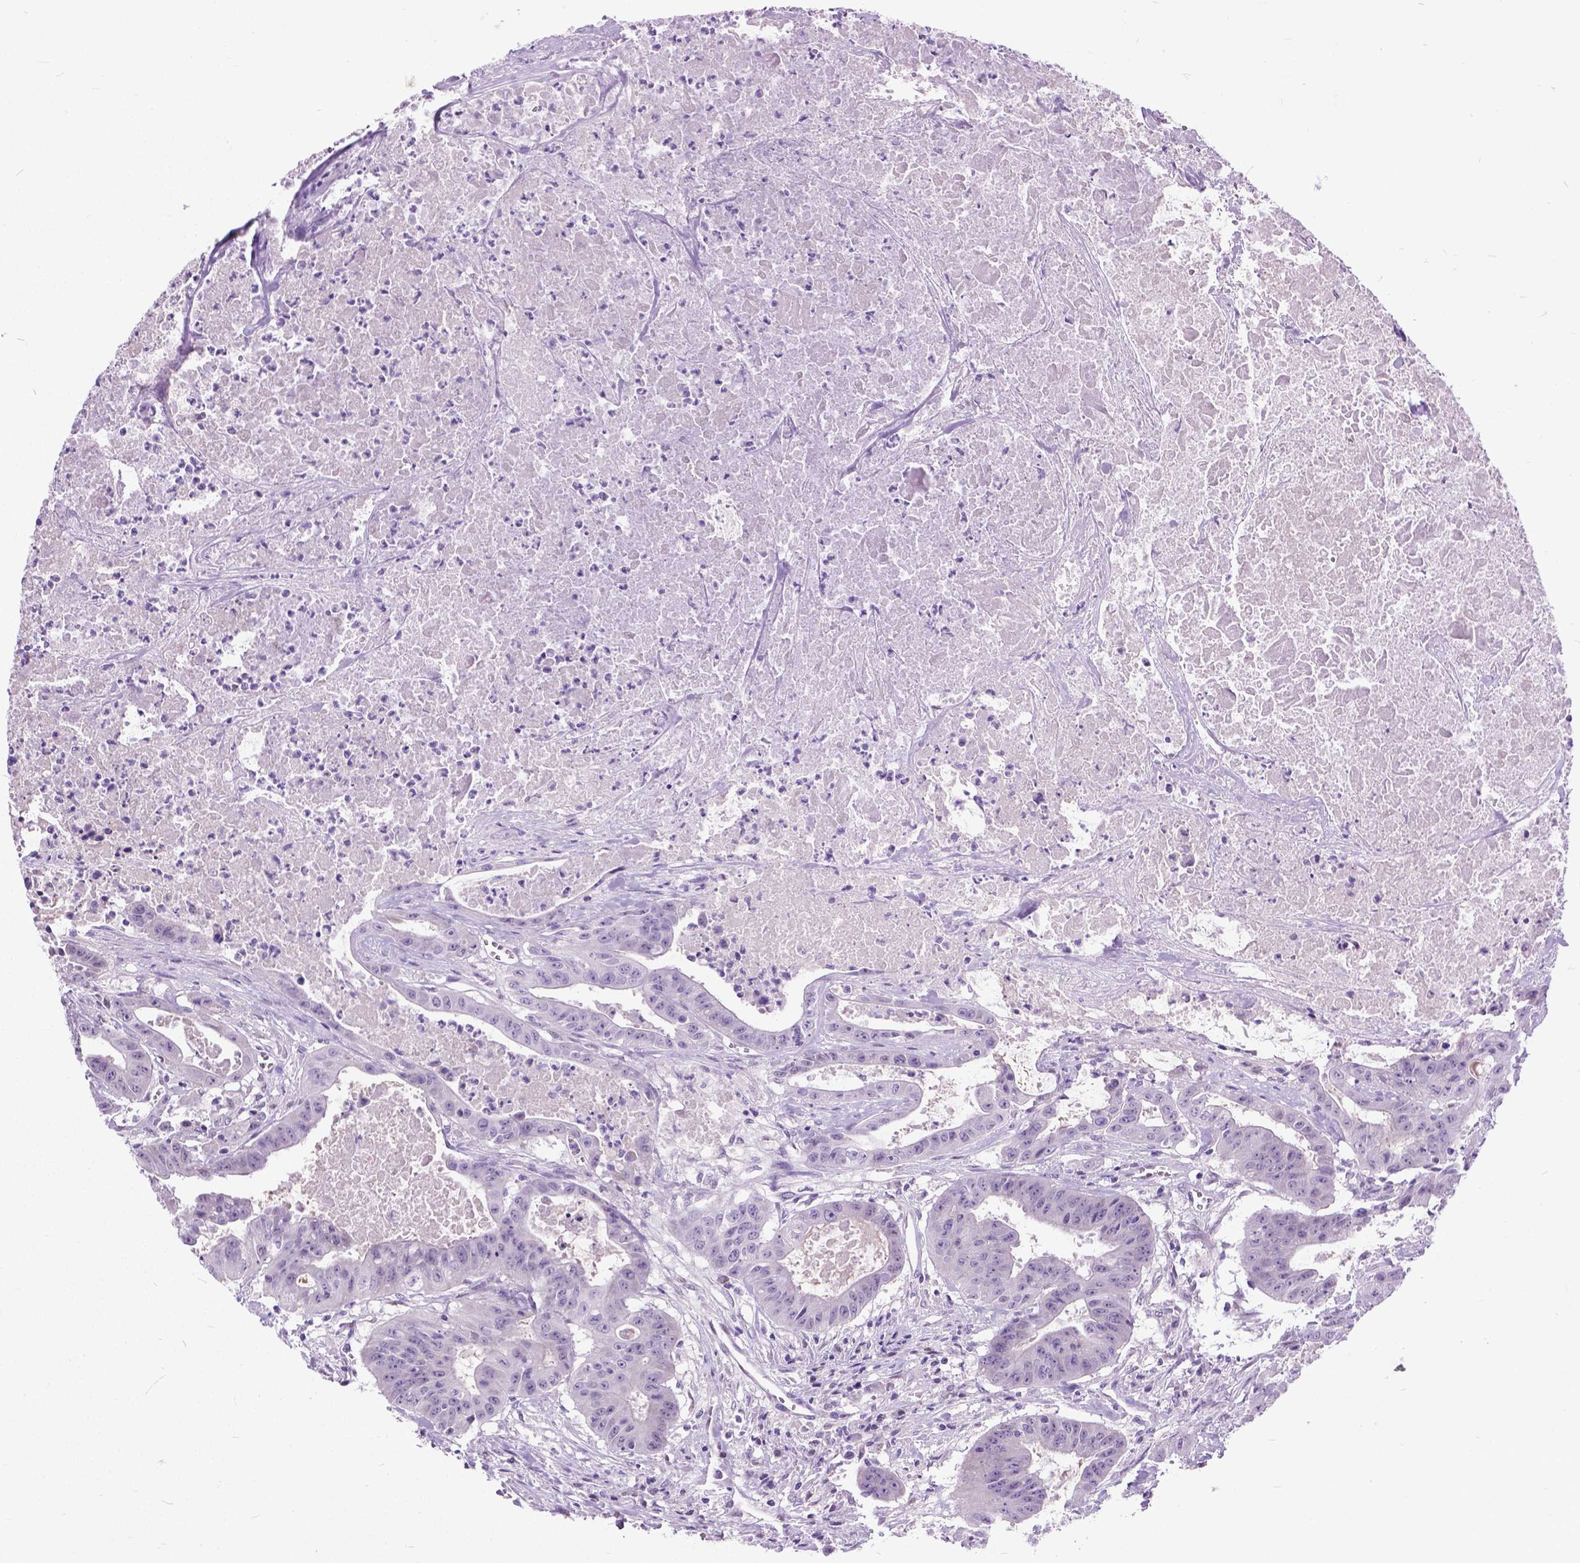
{"staining": {"intensity": "negative", "quantity": "none", "location": "none"}, "tissue": "colorectal cancer", "cell_type": "Tumor cells", "image_type": "cancer", "snomed": [{"axis": "morphology", "description": "Adenocarcinoma, NOS"}, {"axis": "topography", "description": "Colon"}], "caption": "A histopathology image of adenocarcinoma (colorectal) stained for a protein shows no brown staining in tumor cells. (DAB immunohistochemistry visualized using brightfield microscopy, high magnification).", "gene": "APCDD1L", "patient": {"sex": "male", "age": 33}}